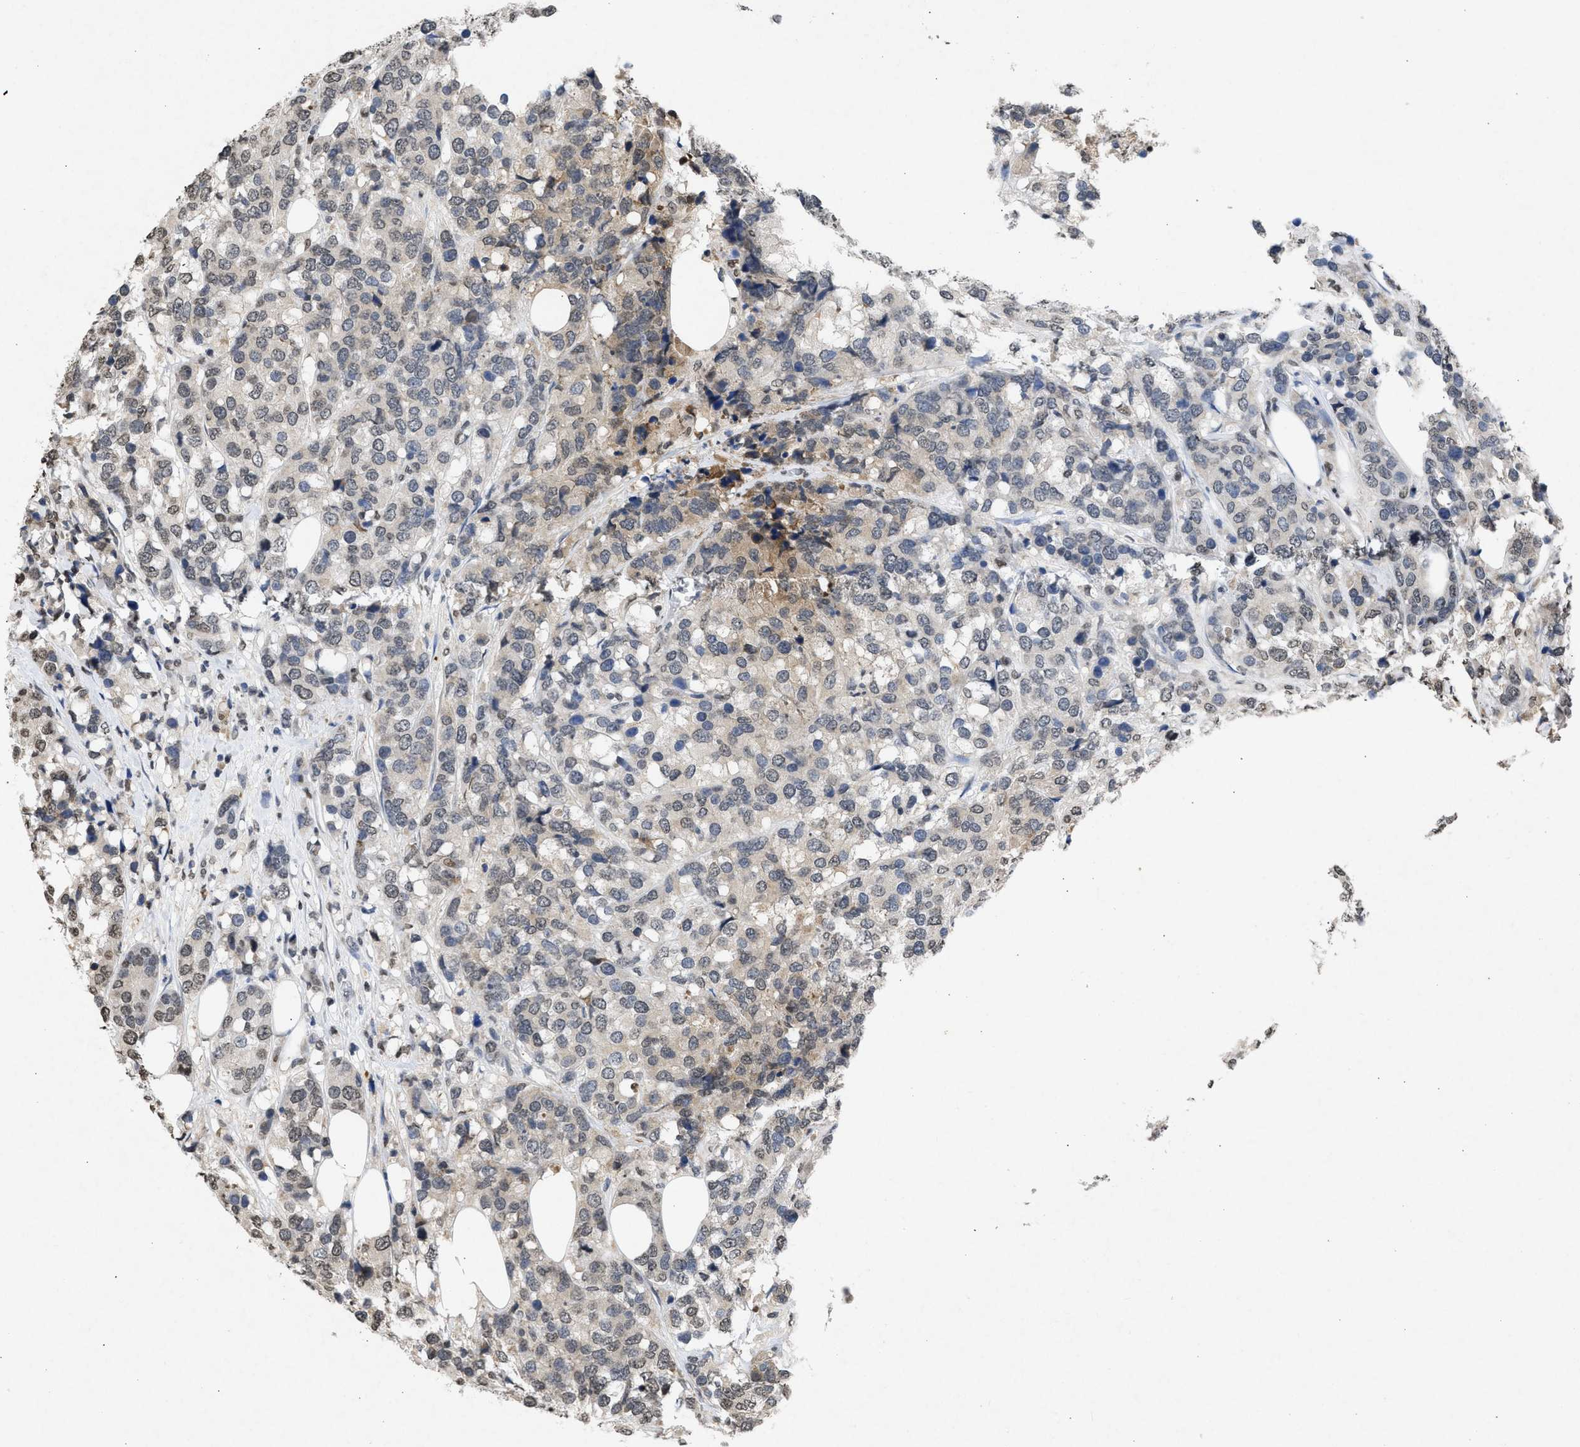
{"staining": {"intensity": "moderate", "quantity": "<25%", "location": "cytoplasmic/membranous,nuclear"}, "tissue": "breast cancer", "cell_type": "Tumor cells", "image_type": "cancer", "snomed": [{"axis": "morphology", "description": "Lobular carcinoma"}, {"axis": "topography", "description": "Breast"}], "caption": "Immunohistochemistry image of neoplastic tissue: human breast cancer (lobular carcinoma) stained using IHC shows low levels of moderate protein expression localized specifically in the cytoplasmic/membranous and nuclear of tumor cells, appearing as a cytoplasmic/membranous and nuclear brown color.", "gene": "NUP35", "patient": {"sex": "female", "age": 59}}